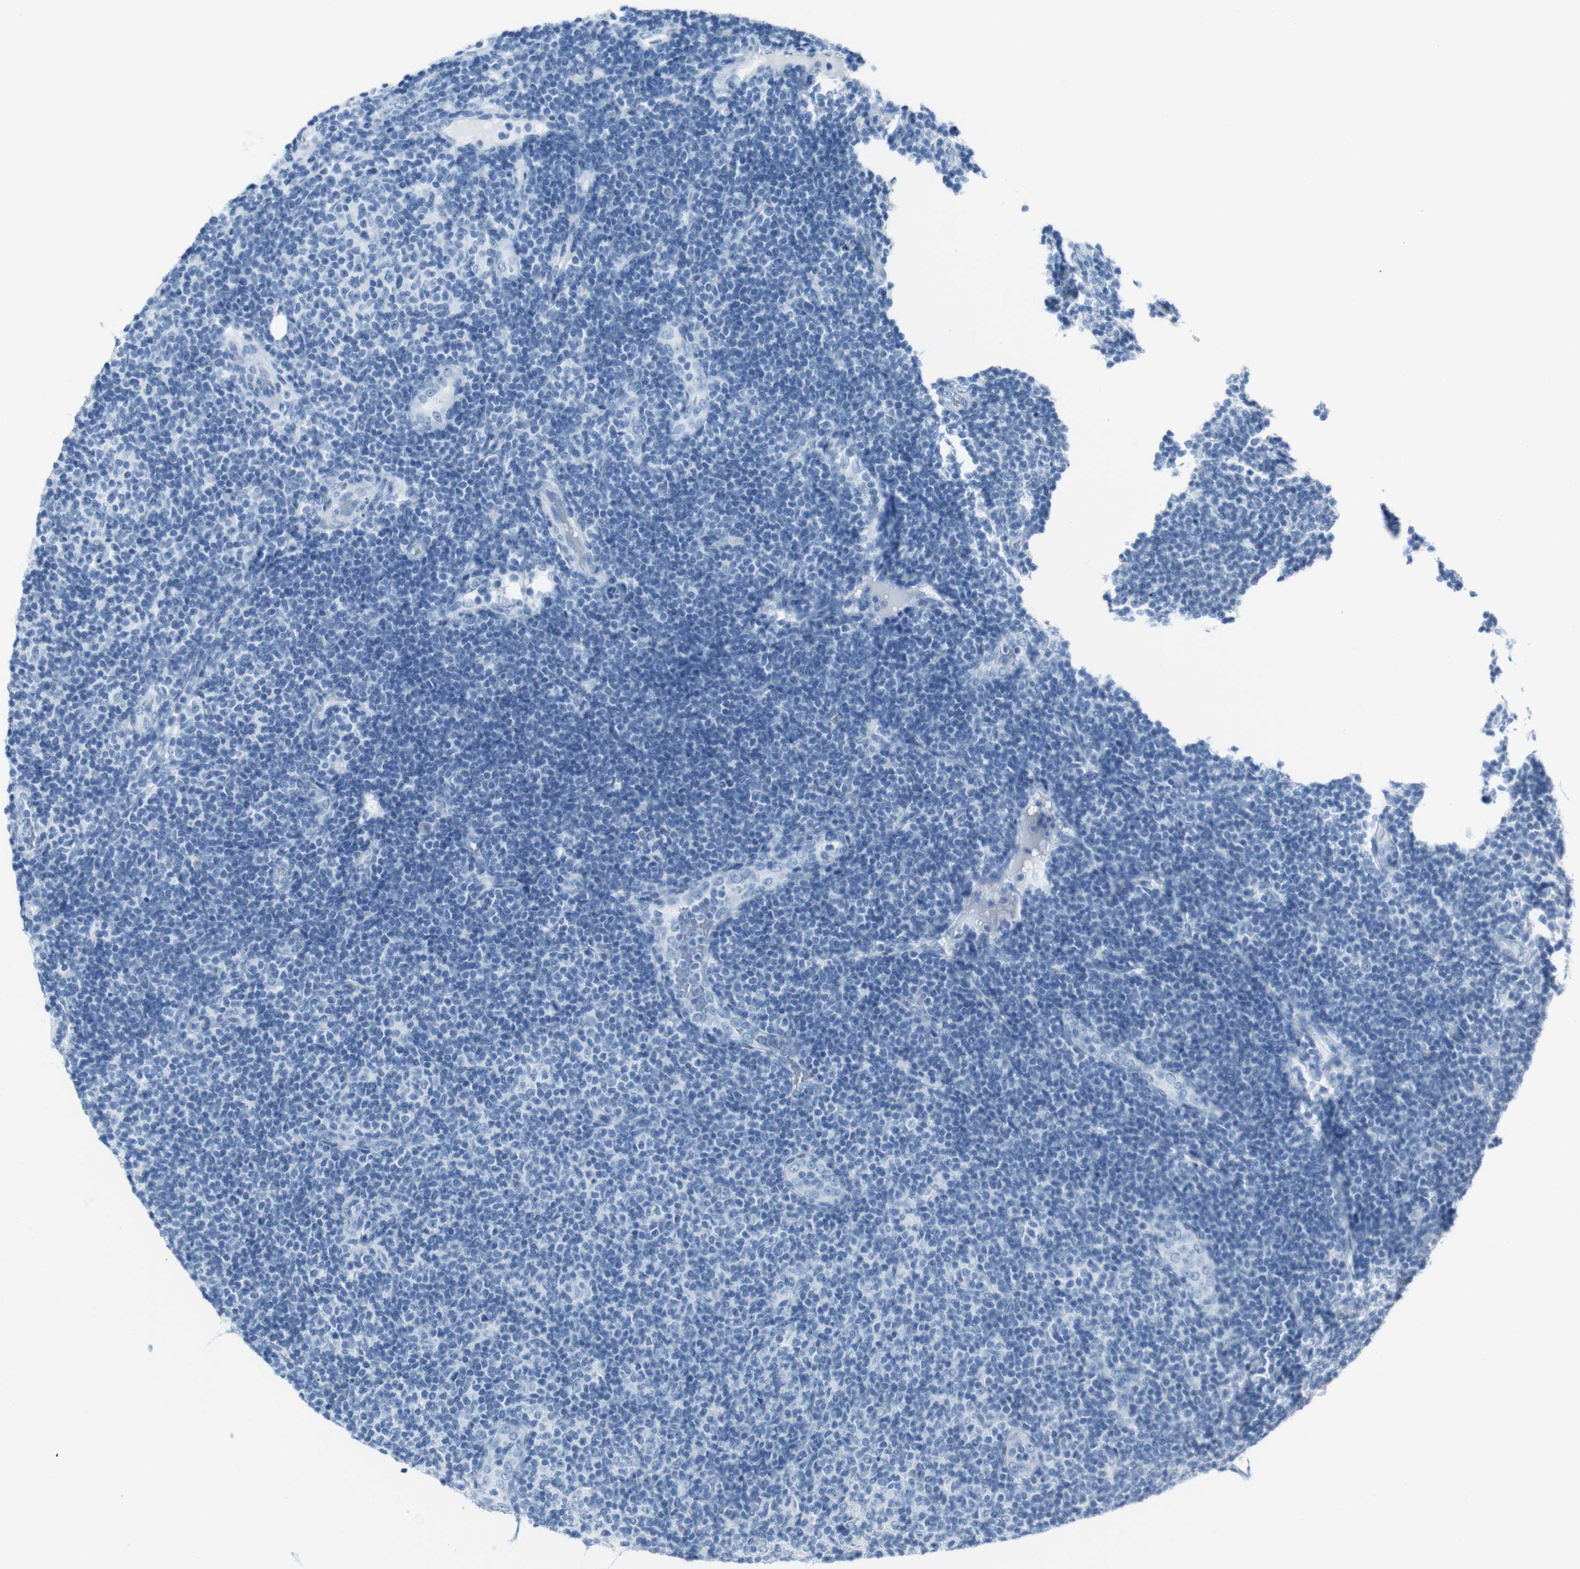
{"staining": {"intensity": "negative", "quantity": "none", "location": "none"}, "tissue": "lymphoma", "cell_type": "Tumor cells", "image_type": "cancer", "snomed": [{"axis": "morphology", "description": "Malignant lymphoma, non-Hodgkin's type, Low grade"}, {"axis": "topography", "description": "Lymph node"}], "caption": "Protein analysis of low-grade malignant lymphoma, non-Hodgkin's type shows no significant positivity in tumor cells. (Stains: DAB immunohistochemistry with hematoxylin counter stain, Microscopy: brightfield microscopy at high magnification).", "gene": "TMEM207", "patient": {"sex": "male", "age": 83}}